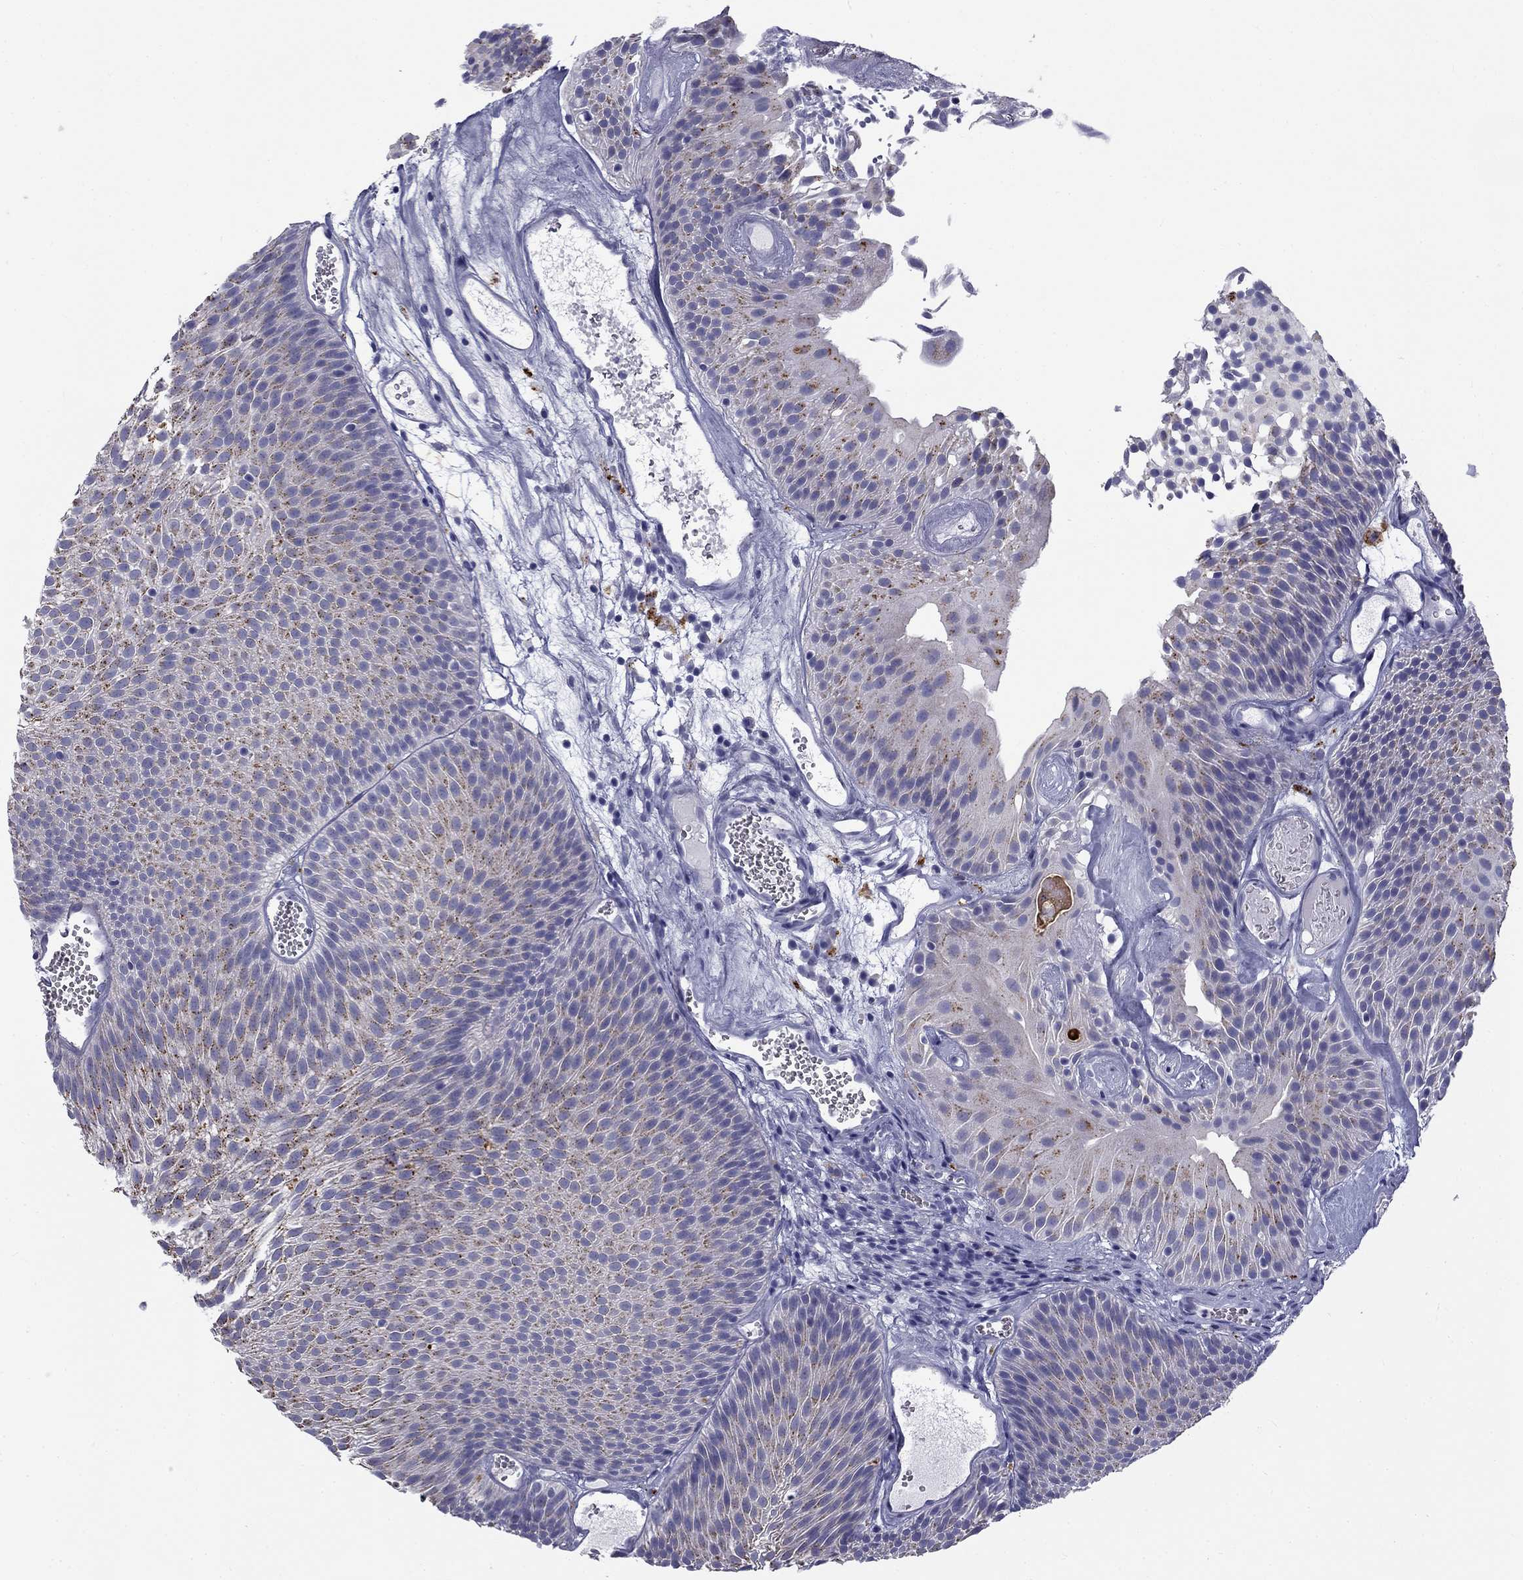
{"staining": {"intensity": "moderate", "quantity": ">75%", "location": "cytoplasmic/membranous"}, "tissue": "urothelial cancer", "cell_type": "Tumor cells", "image_type": "cancer", "snomed": [{"axis": "morphology", "description": "Urothelial carcinoma, Low grade"}, {"axis": "topography", "description": "Urinary bladder"}], "caption": "Immunohistochemistry (IHC) staining of urothelial cancer, which displays medium levels of moderate cytoplasmic/membranous staining in approximately >75% of tumor cells indicating moderate cytoplasmic/membranous protein staining. The staining was performed using DAB (3,3'-diaminobenzidine) (brown) for protein detection and nuclei were counterstained in hematoxylin (blue).", "gene": "CLPSL2", "patient": {"sex": "male", "age": 52}}